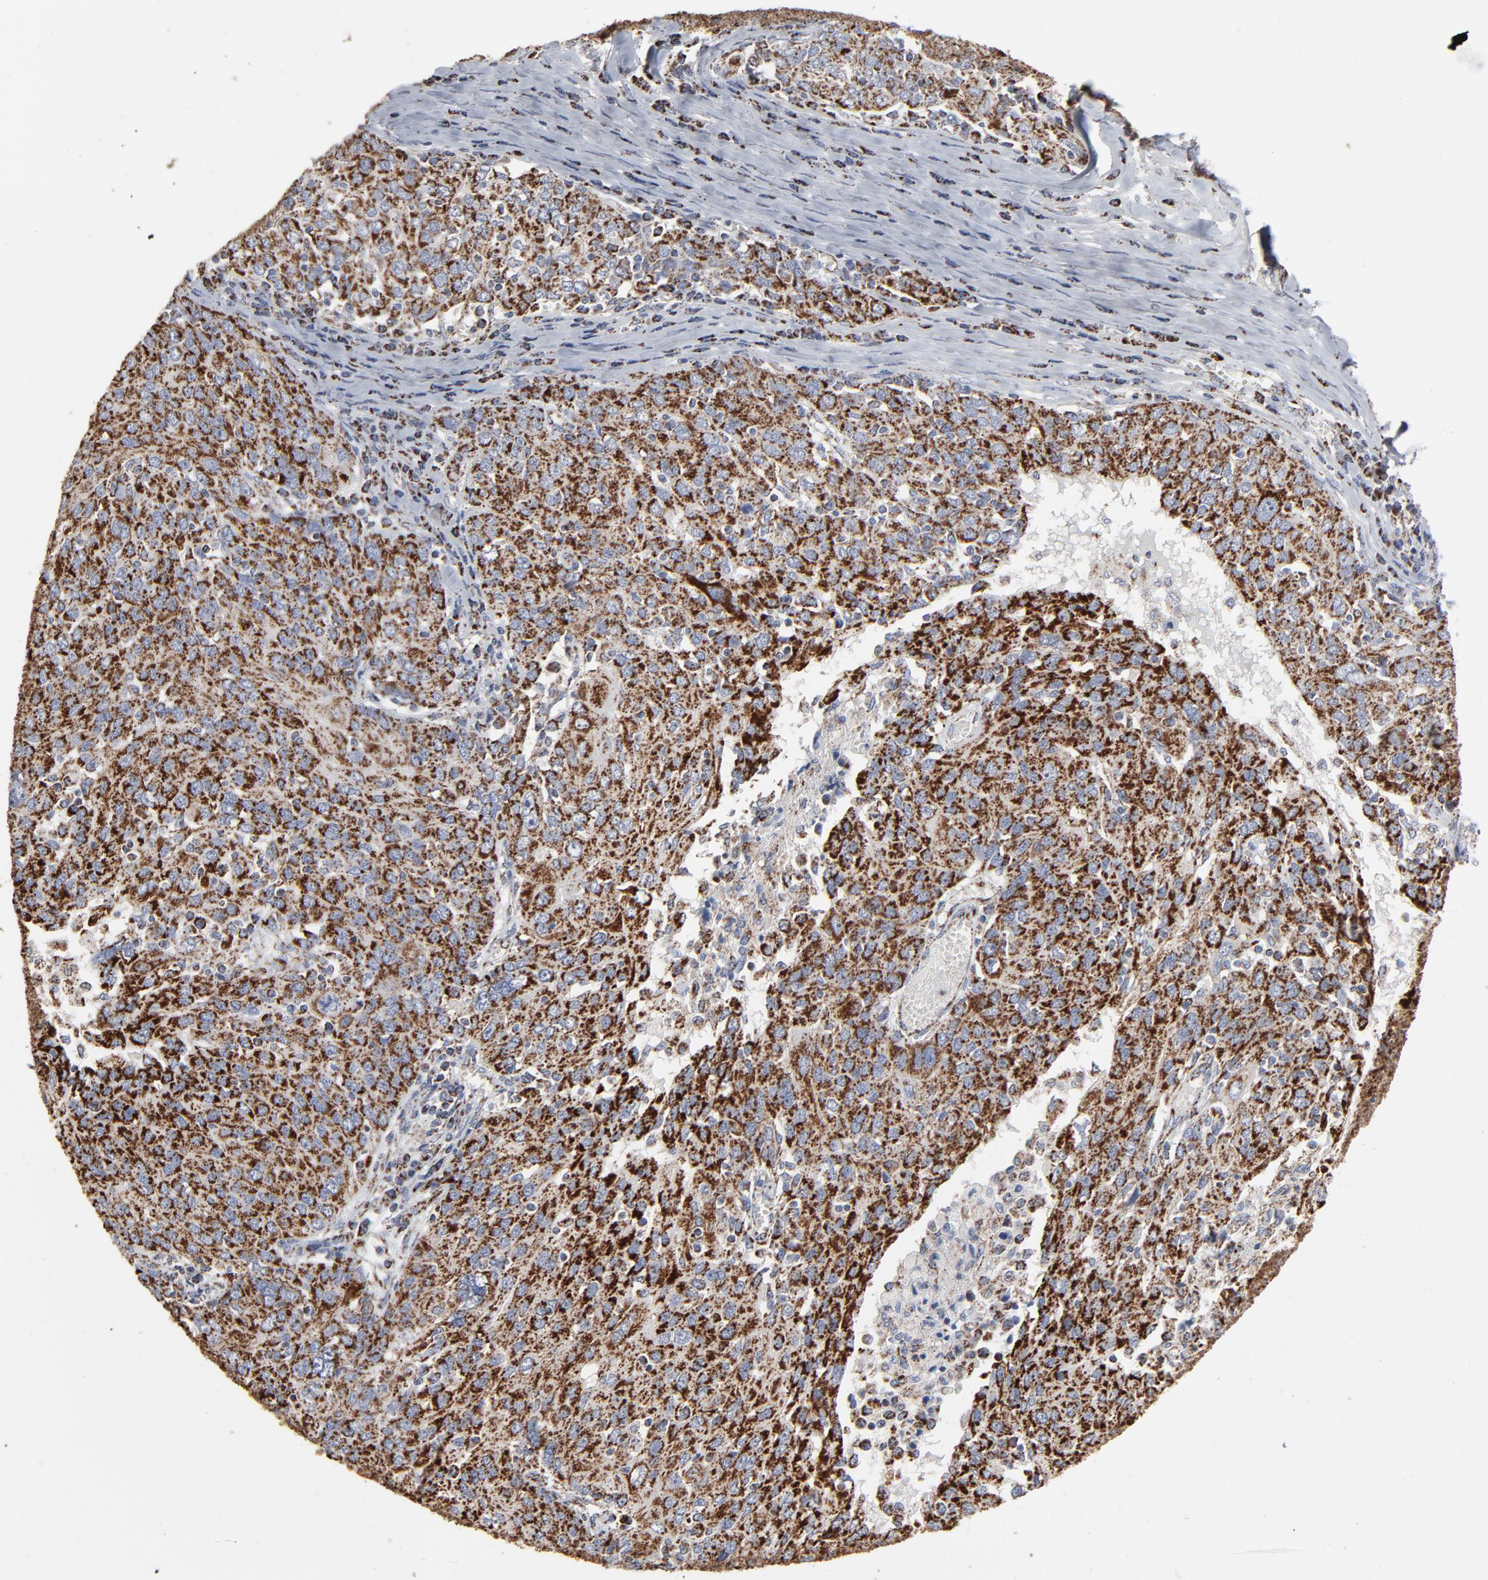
{"staining": {"intensity": "strong", "quantity": ">75%", "location": "cytoplasmic/membranous"}, "tissue": "ovarian cancer", "cell_type": "Tumor cells", "image_type": "cancer", "snomed": [{"axis": "morphology", "description": "Carcinoma, endometroid"}, {"axis": "topography", "description": "Ovary"}], "caption": "Immunohistochemical staining of human ovarian endometroid carcinoma demonstrates strong cytoplasmic/membranous protein positivity in approximately >75% of tumor cells.", "gene": "UQCRC1", "patient": {"sex": "female", "age": 50}}